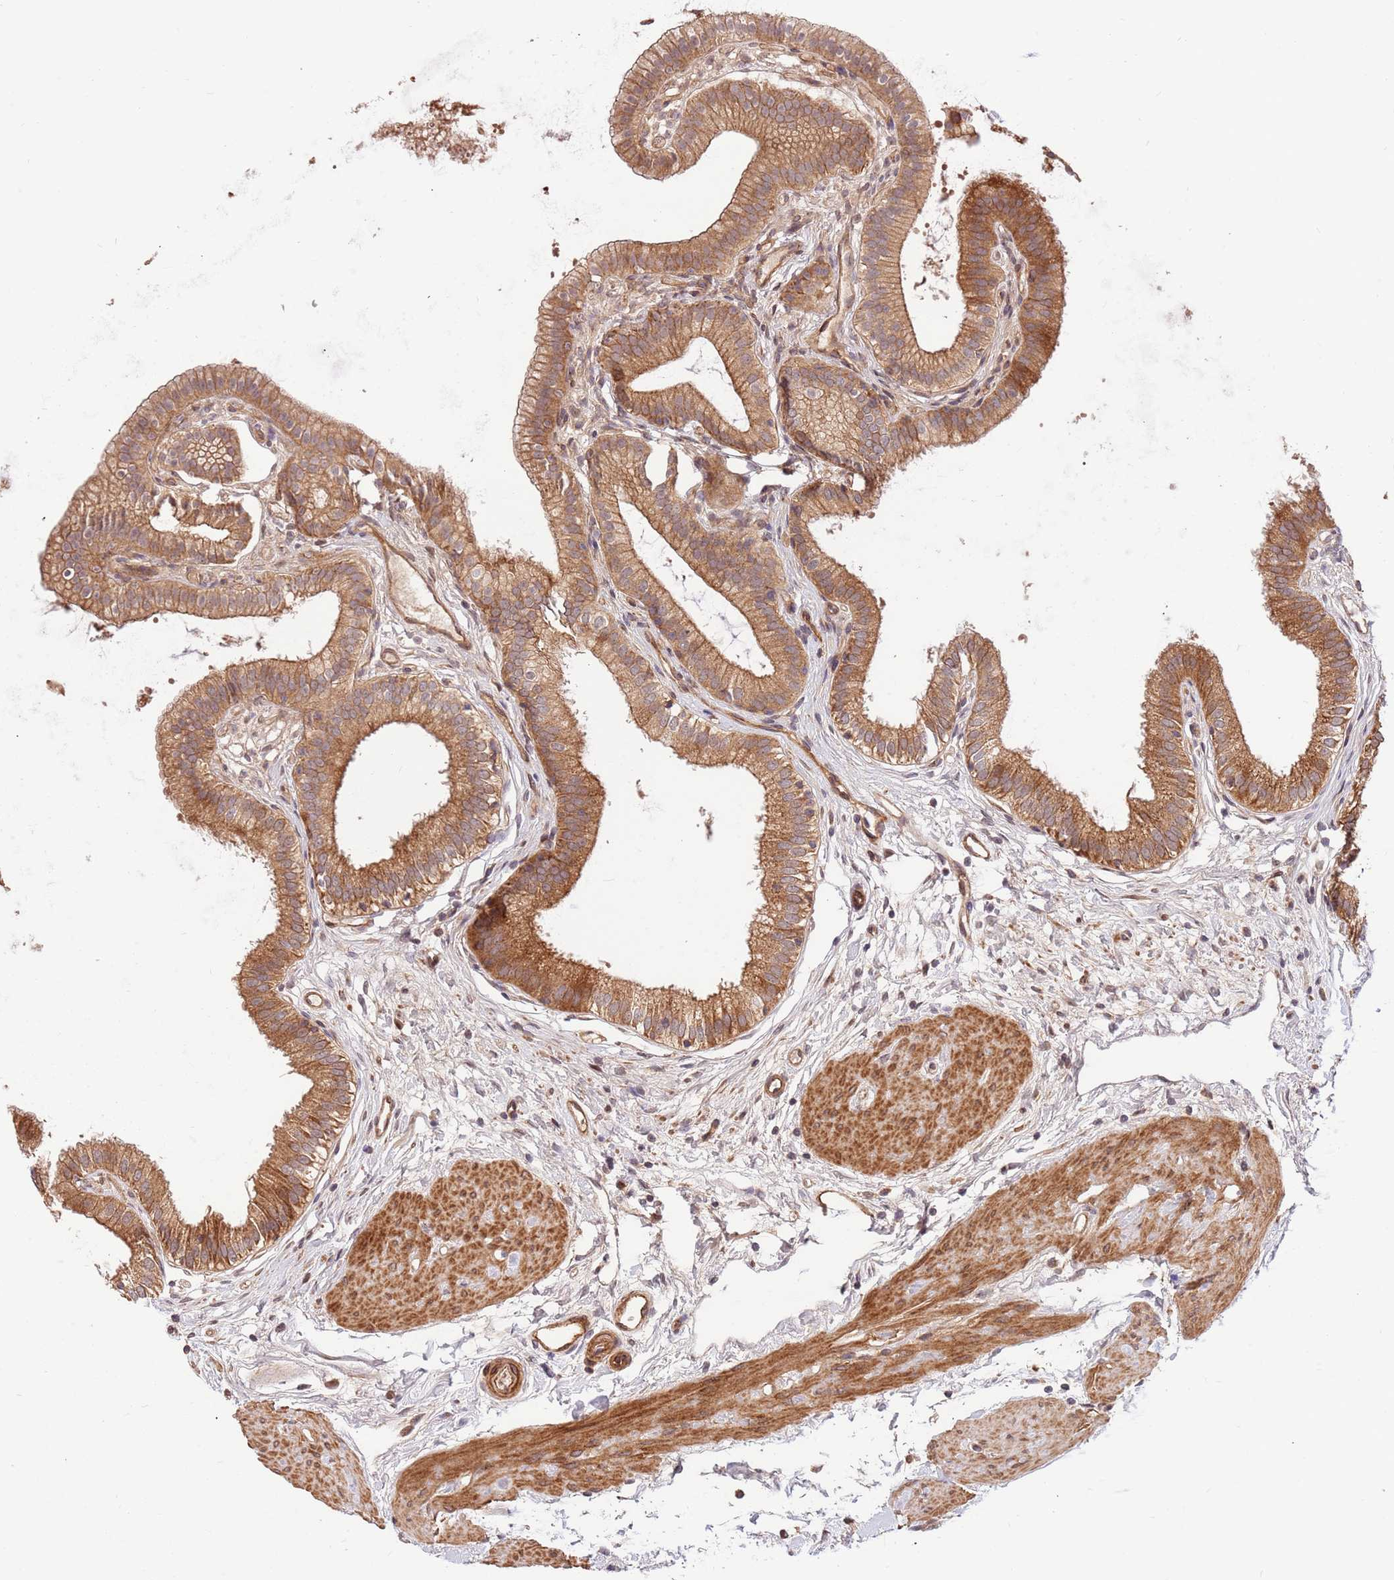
{"staining": {"intensity": "strong", "quantity": ">75%", "location": "cytoplasmic/membranous"}, "tissue": "gallbladder", "cell_type": "Glandular cells", "image_type": "normal", "snomed": [{"axis": "morphology", "description": "Normal tissue, NOS"}, {"axis": "topography", "description": "Gallbladder"}], "caption": "Immunohistochemical staining of normal human gallbladder displays >75% levels of strong cytoplasmic/membranous protein positivity in about >75% of glandular cells.", "gene": "HAUS3", "patient": {"sex": "female", "age": 54}}